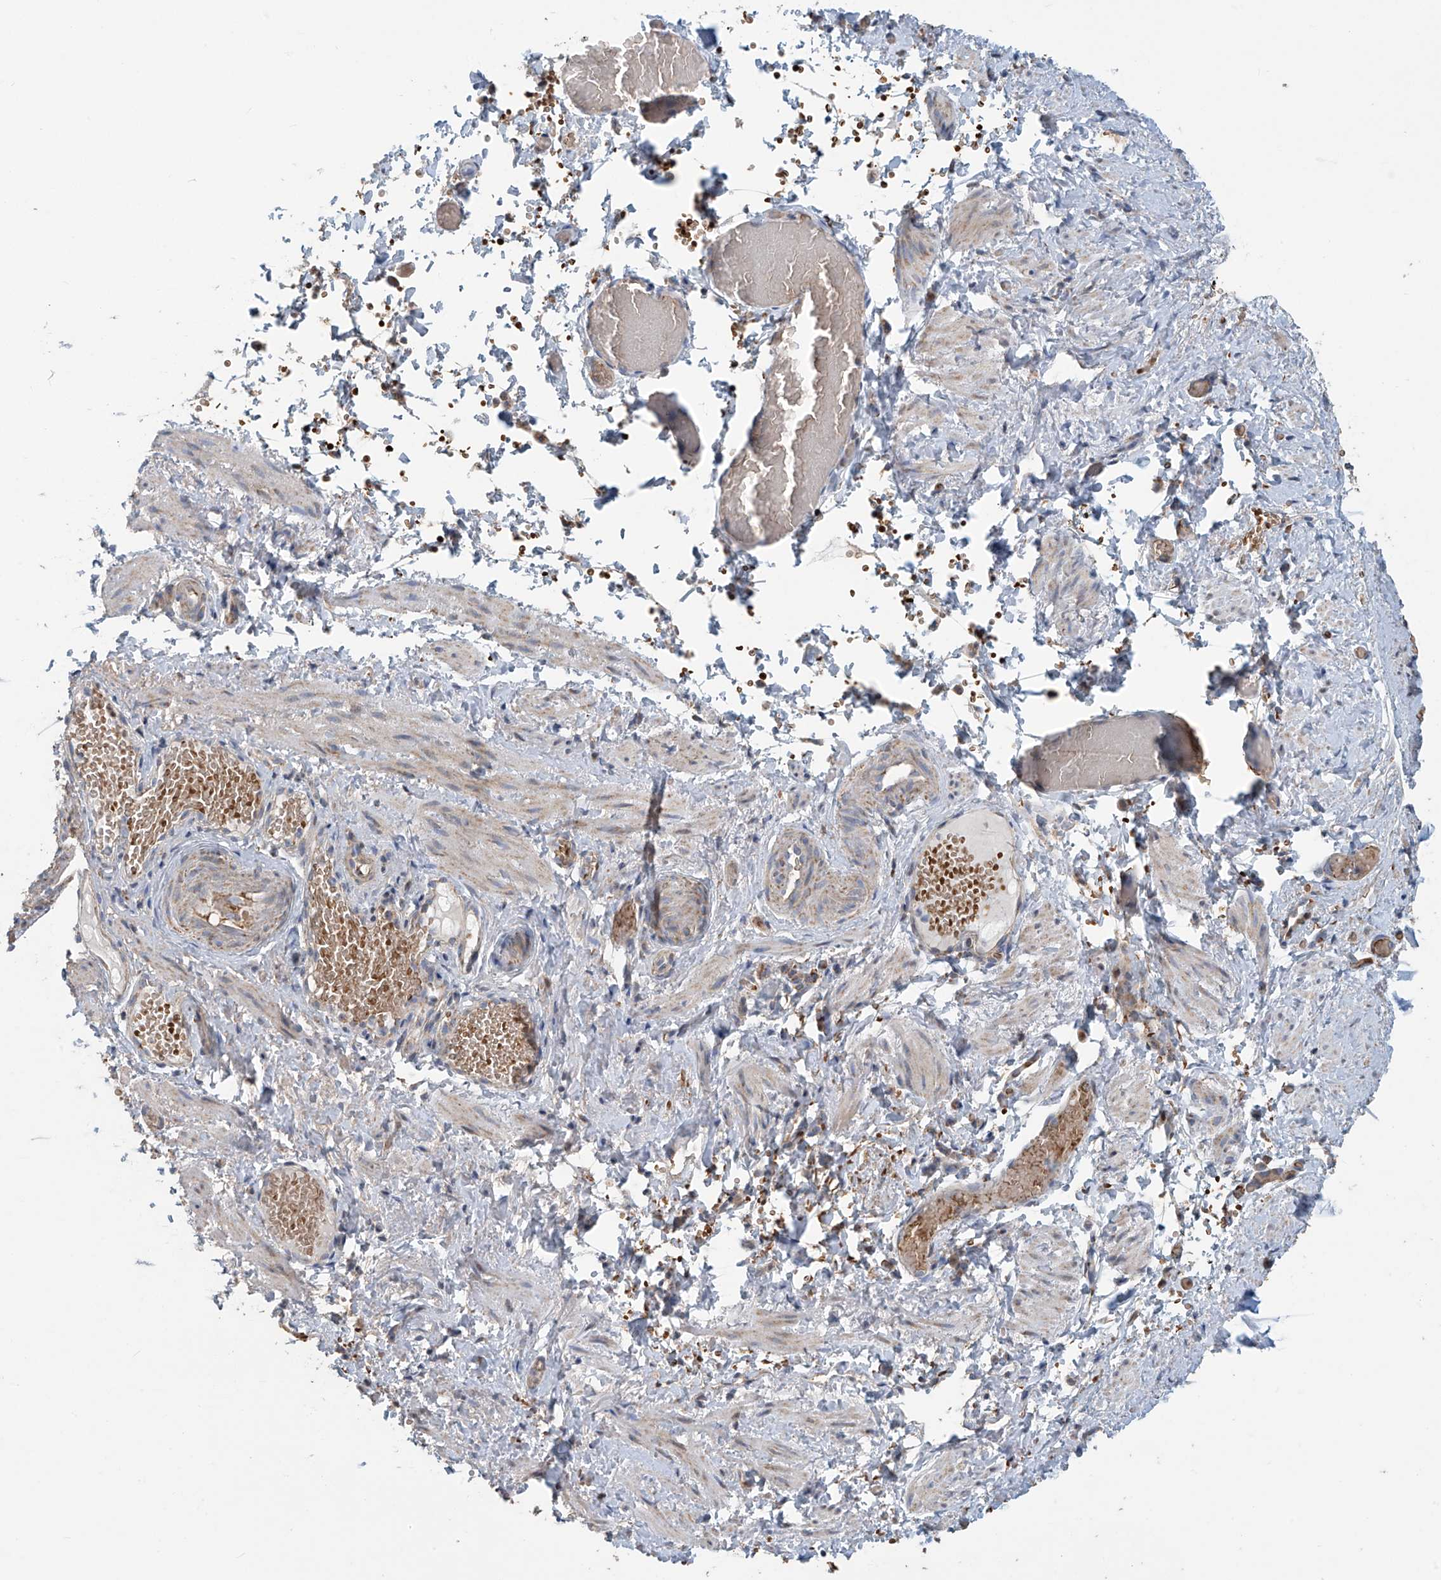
{"staining": {"intensity": "negative", "quantity": "none", "location": "none"}, "tissue": "adipose tissue", "cell_type": "Adipocytes", "image_type": "normal", "snomed": [{"axis": "morphology", "description": "Normal tissue, NOS"}, {"axis": "topography", "description": "Smooth muscle"}, {"axis": "topography", "description": "Peripheral nerve tissue"}], "caption": "There is no significant positivity in adipocytes of adipose tissue. (DAB (3,3'-diaminobenzidine) IHC with hematoxylin counter stain).", "gene": "COMMD1", "patient": {"sex": "female", "age": 39}}